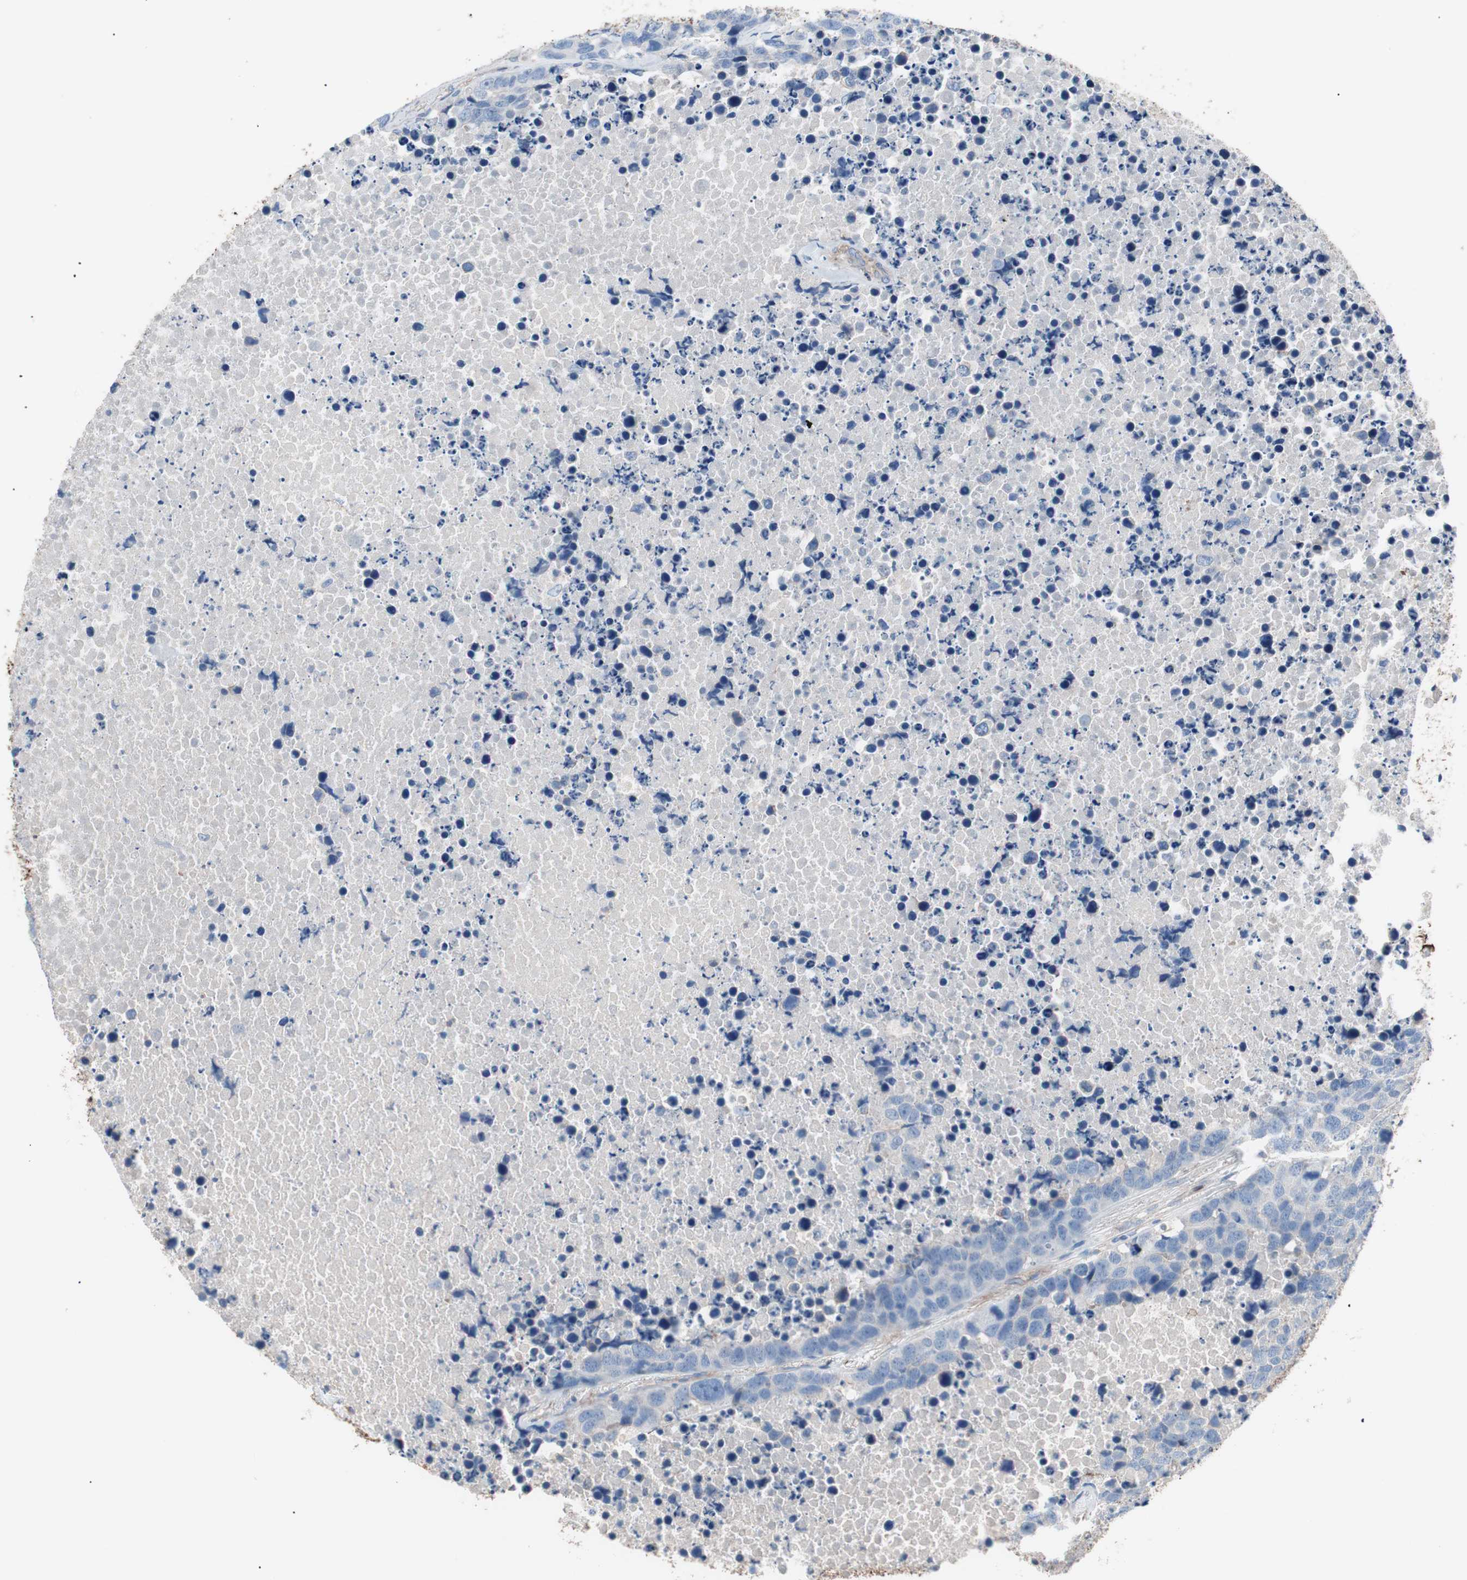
{"staining": {"intensity": "negative", "quantity": "none", "location": "none"}, "tissue": "carcinoid", "cell_type": "Tumor cells", "image_type": "cancer", "snomed": [{"axis": "morphology", "description": "Carcinoid, malignant, NOS"}, {"axis": "topography", "description": "Lung"}], "caption": "This histopathology image is of carcinoid (malignant) stained with immunohistochemistry to label a protein in brown with the nuclei are counter-stained blue. There is no expression in tumor cells. Nuclei are stained in blue.", "gene": "GPR160", "patient": {"sex": "male", "age": 60}}